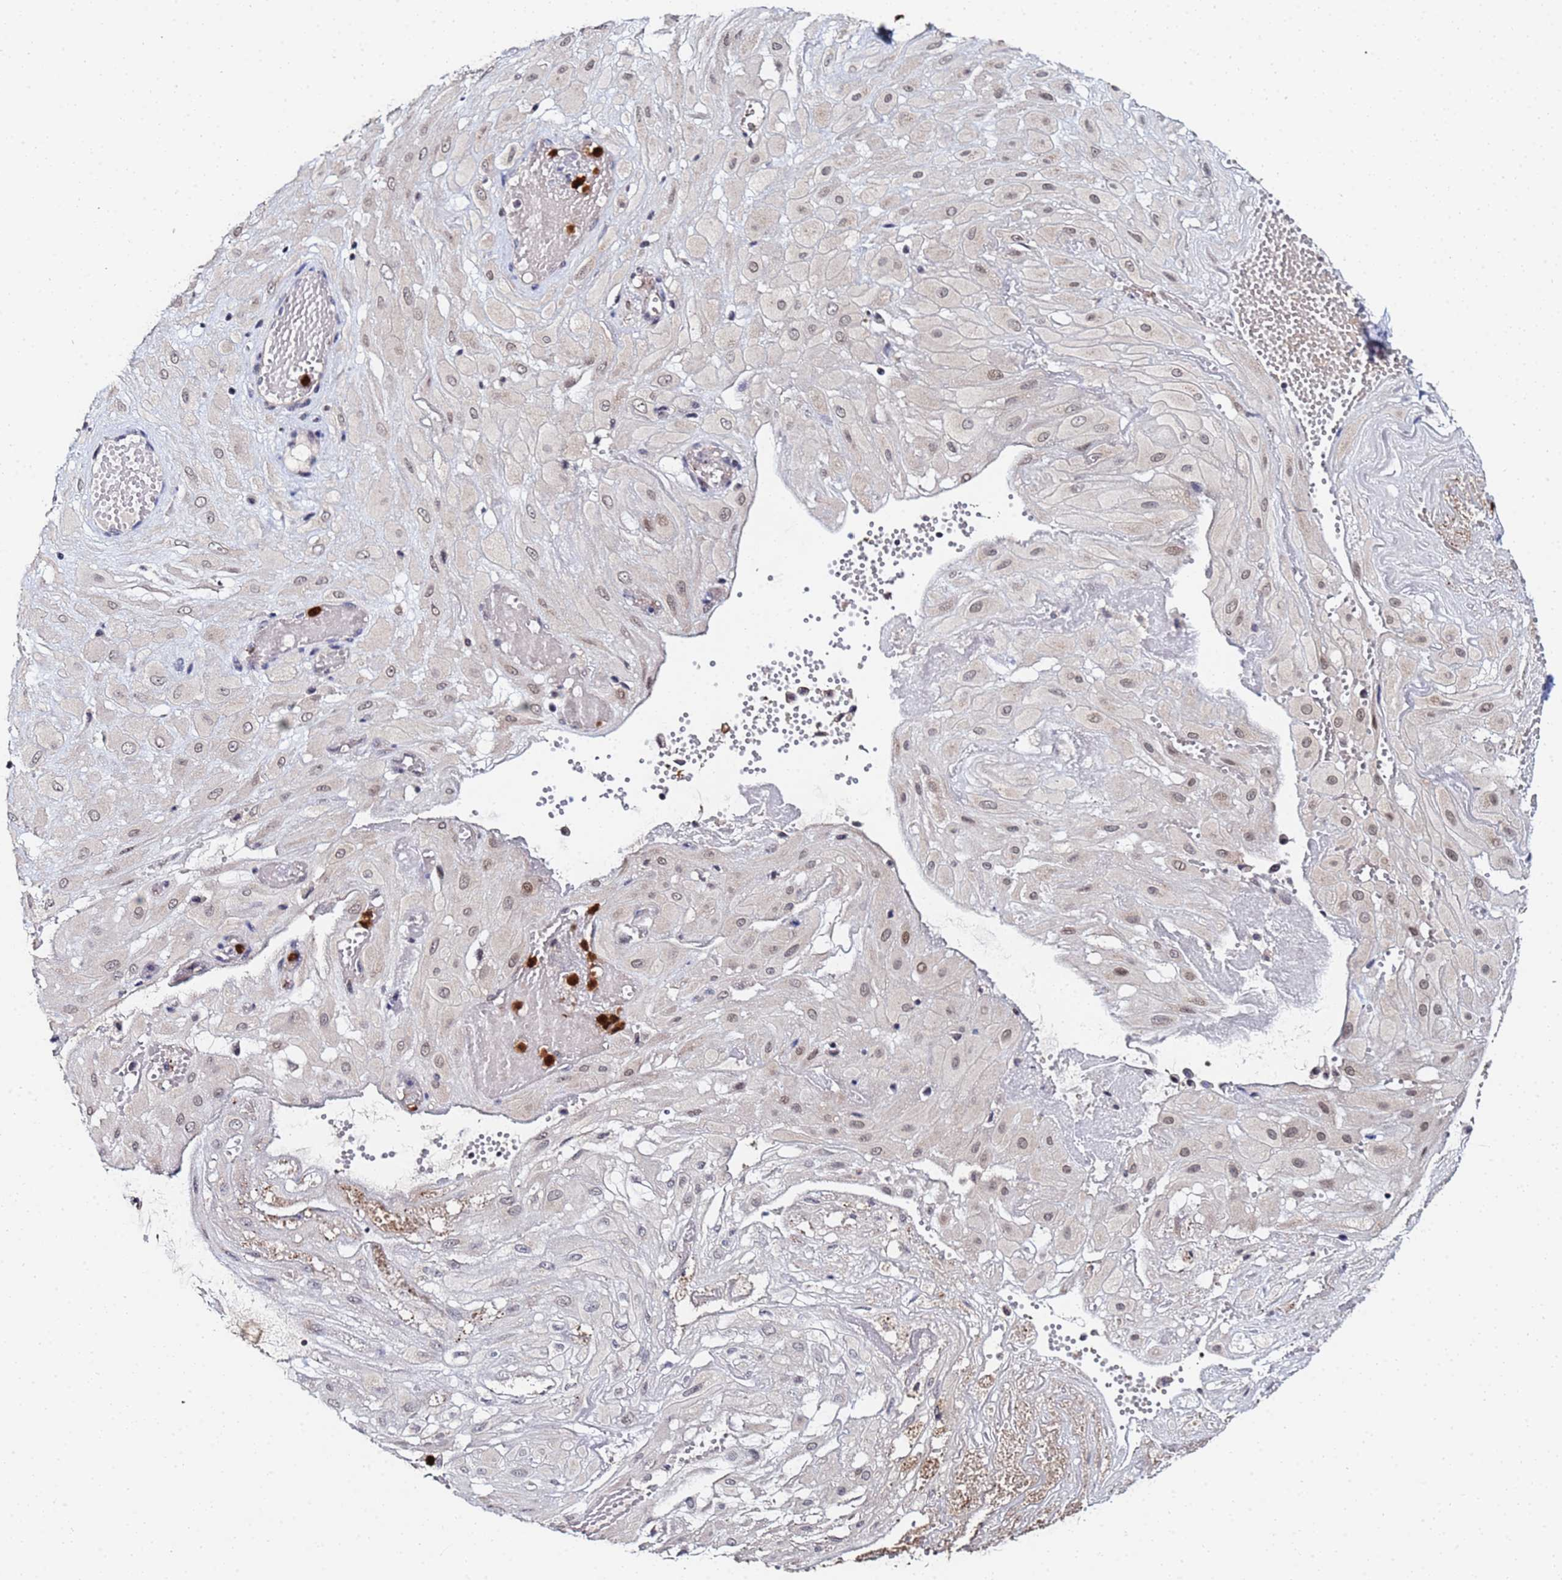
{"staining": {"intensity": "weak", "quantity": ">75%", "location": "nuclear"}, "tissue": "cervical cancer", "cell_type": "Tumor cells", "image_type": "cancer", "snomed": [{"axis": "morphology", "description": "Squamous cell carcinoma, NOS"}, {"axis": "topography", "description": "Cervix"}], "caption": "DAB (3,3'-diaminobenzidine) immunohistochemical staining of cervical squamous cell carcinoma shows weak nuclear protein staining in about >75% of tumor cells. The staining is performed using DAB brown chromogen to label protein expression. The nuclei are counter-stained blue using hematoxylin.", "gene": "MTCL1", "patient": {"sex": "female", "age": 36}}